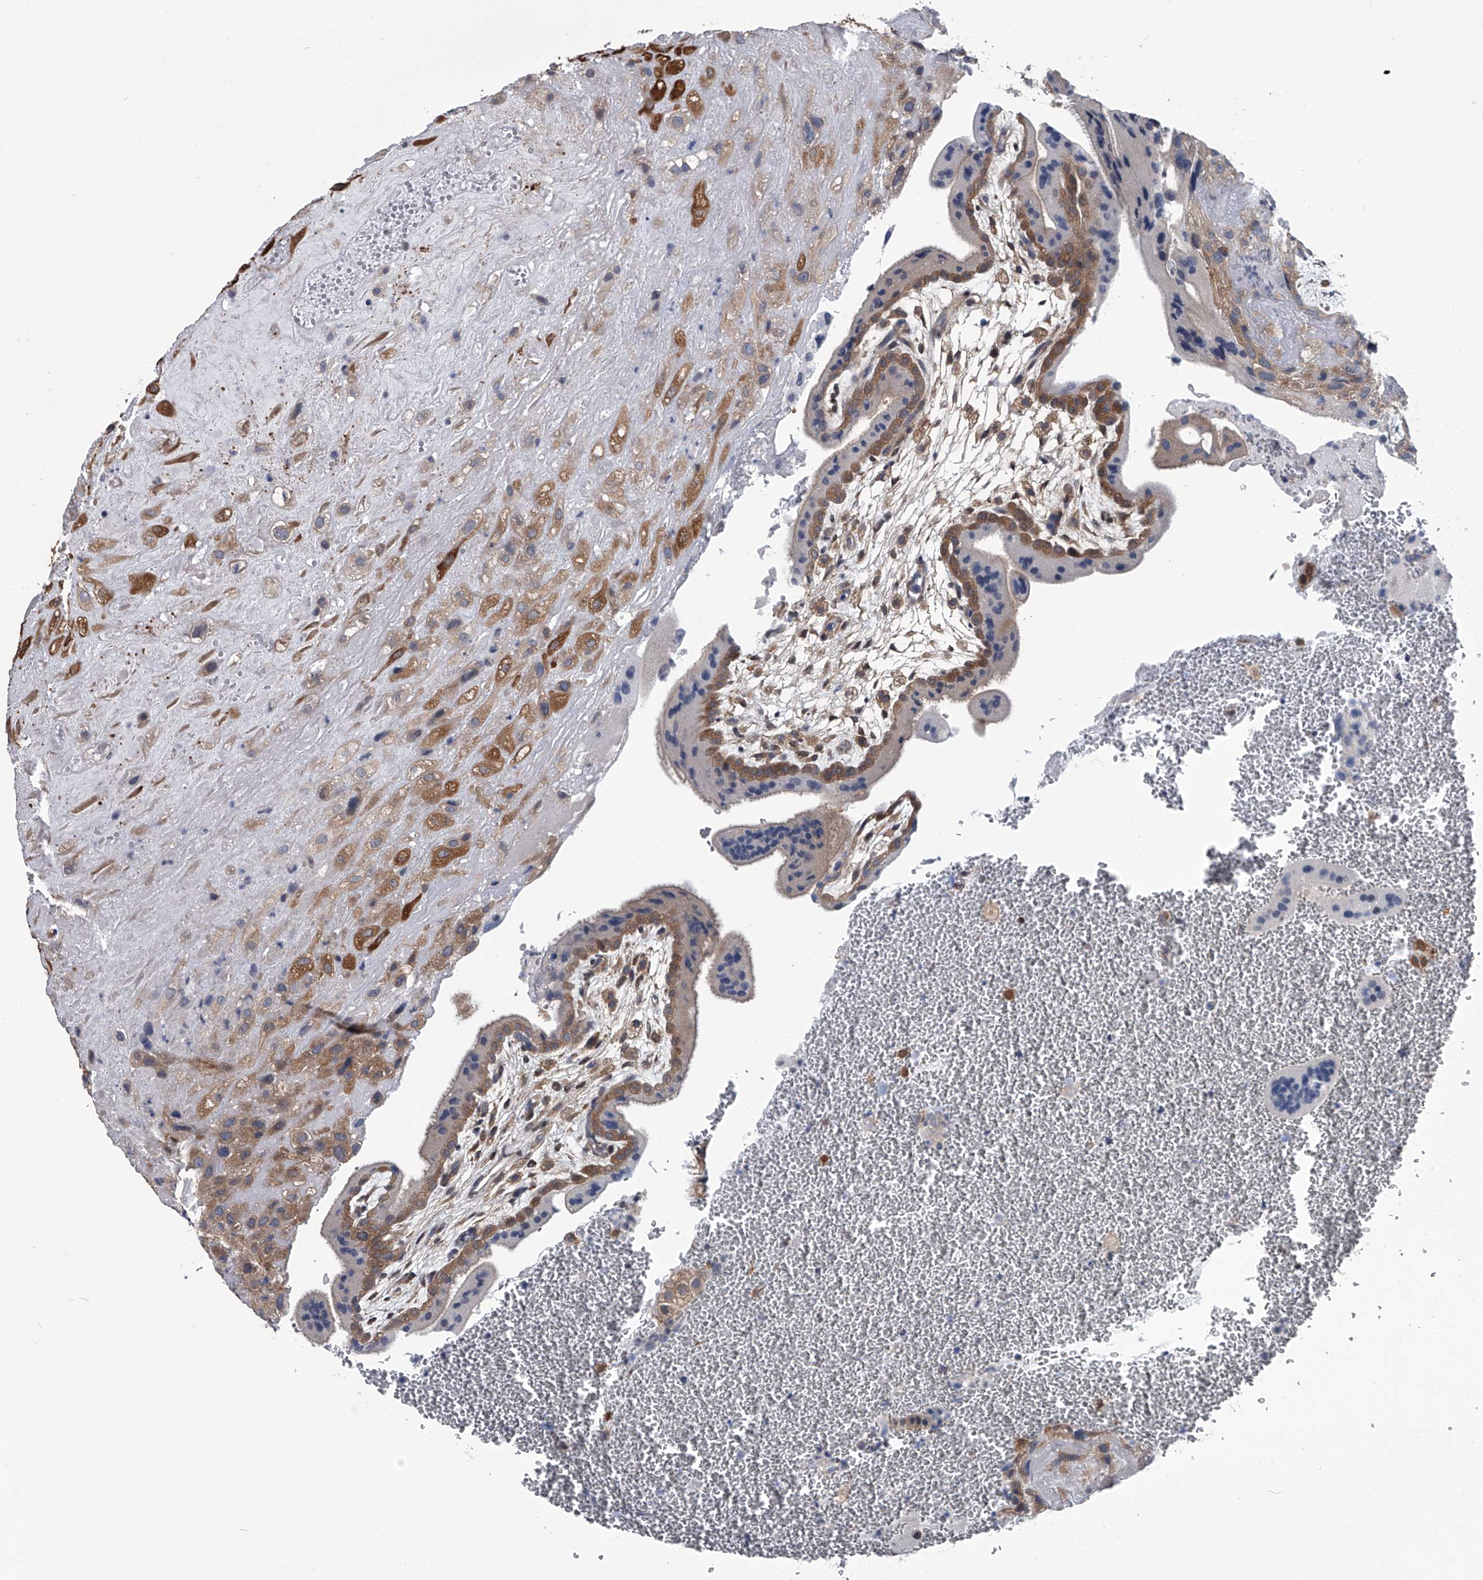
{"staining": {"intensity": "moderate", "quantity": ">75%", "location": "cytoplasmic/membranous"}, "tissue": "placenta", "cell_type": "Decidual cells", "image_type": "normal", "snomed": [{"axis": "morphology", "description": "Normal tissue, NOS"}, {"axis": "topography", "description": "Placenta"}], "caption": "Decidual cells show moderate cytoplasmic/membranous staining in approximately >75% of cells in unremarkable placenta.", "gene": "PPP2R5D", "patient": {"sex": "female", "age": 35}}